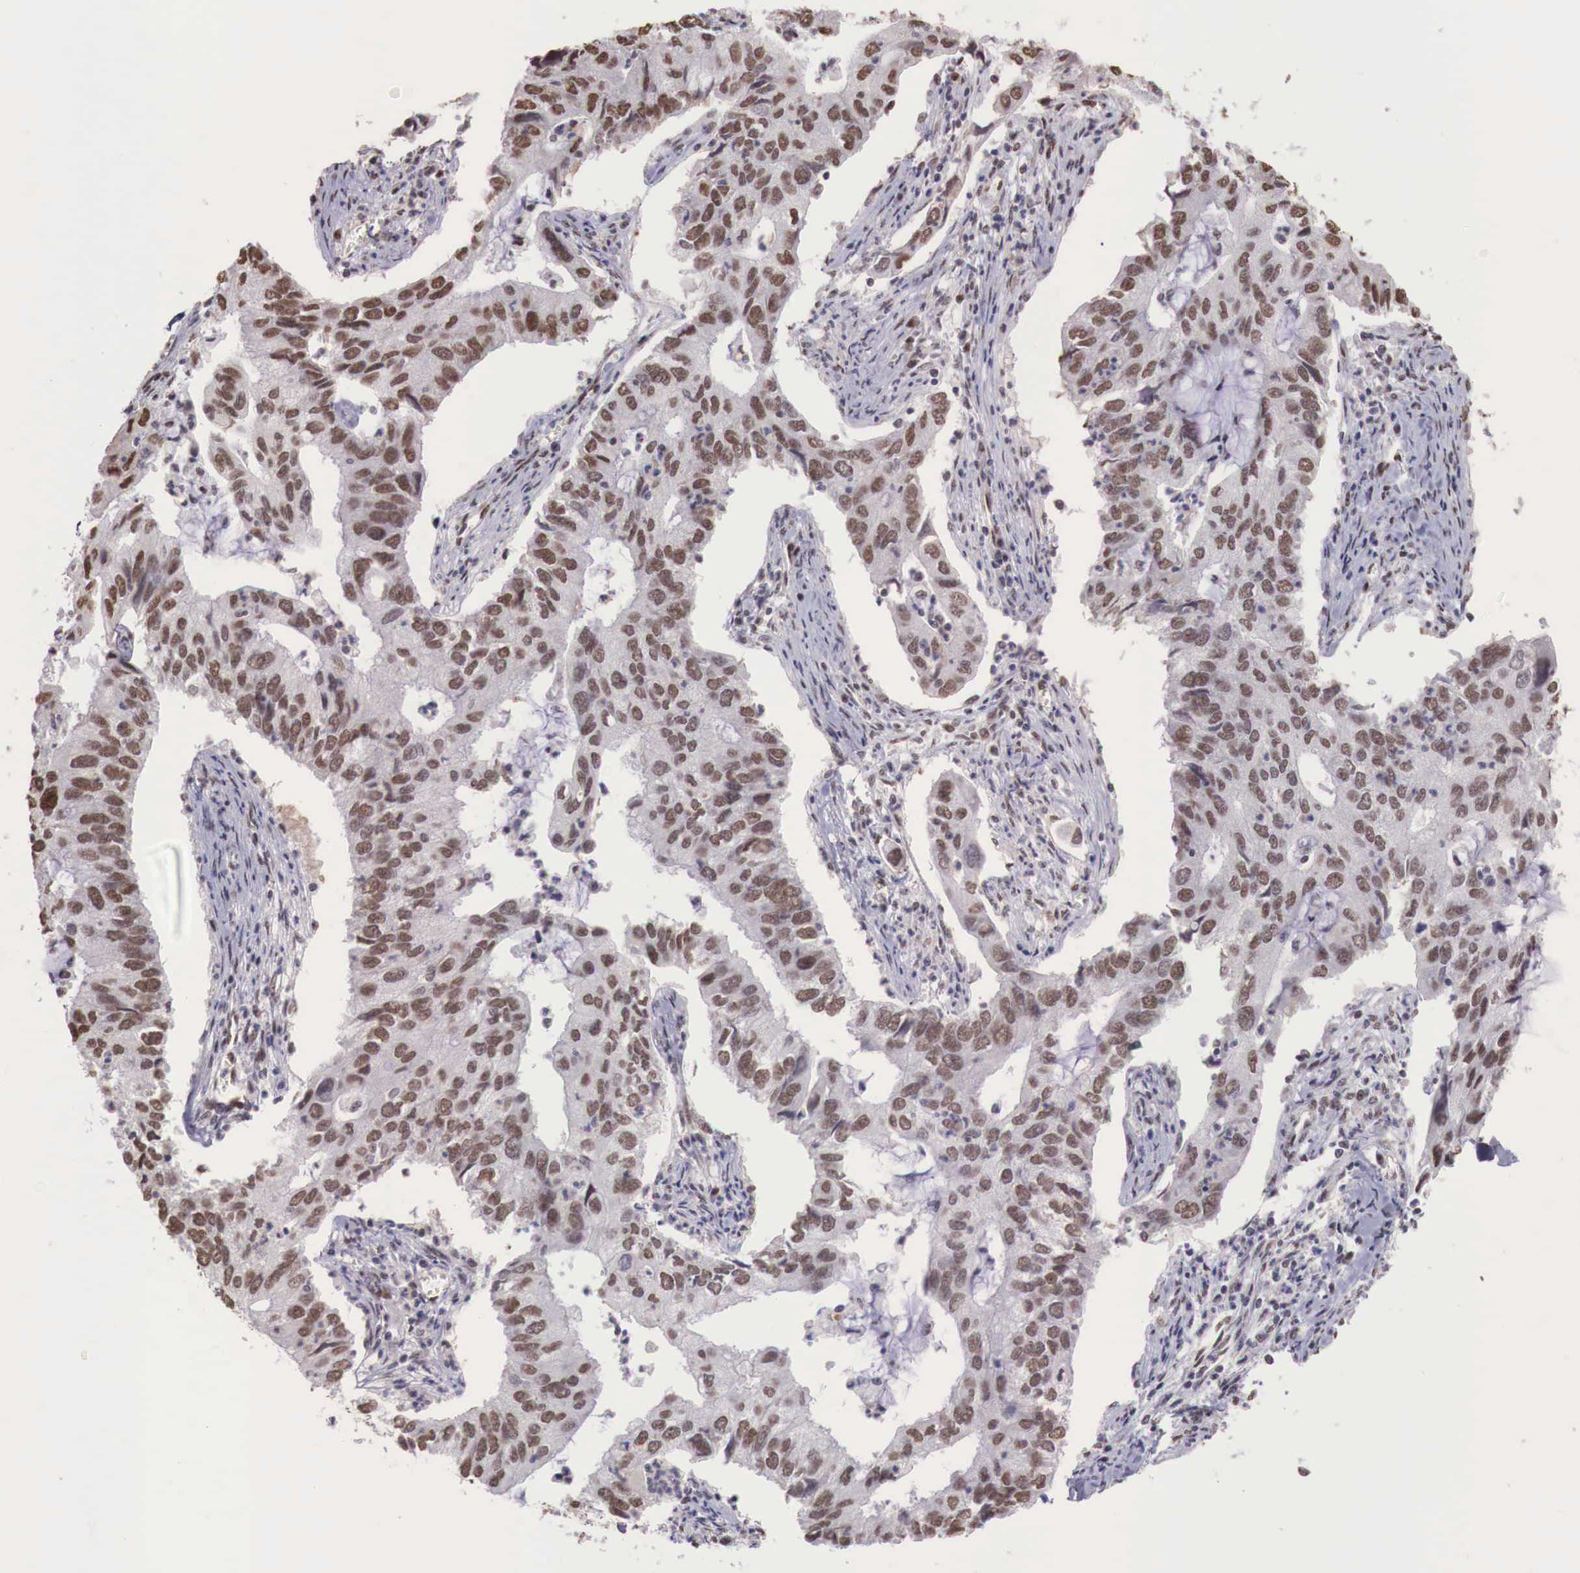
{"staining": {"intensity": "moderate", "quantity": ">75%", "location": "nuclear"}, "tissue": "lung cancer", "cell_type": "Tumor cells", "image_type": "cancer", "snomed": [{"axis": "morphology", "description": "Adenocarcinoma, NOS"}, {"axis": "topography", "description": "Lung"}], "caption": "IHC of human lung adenocarcinoma reveals medium levels of moderate nuclear expression in about >75% of tumor cells.", "gene": "FOXP2", "patient": {"sex": "male", "age": 48}}